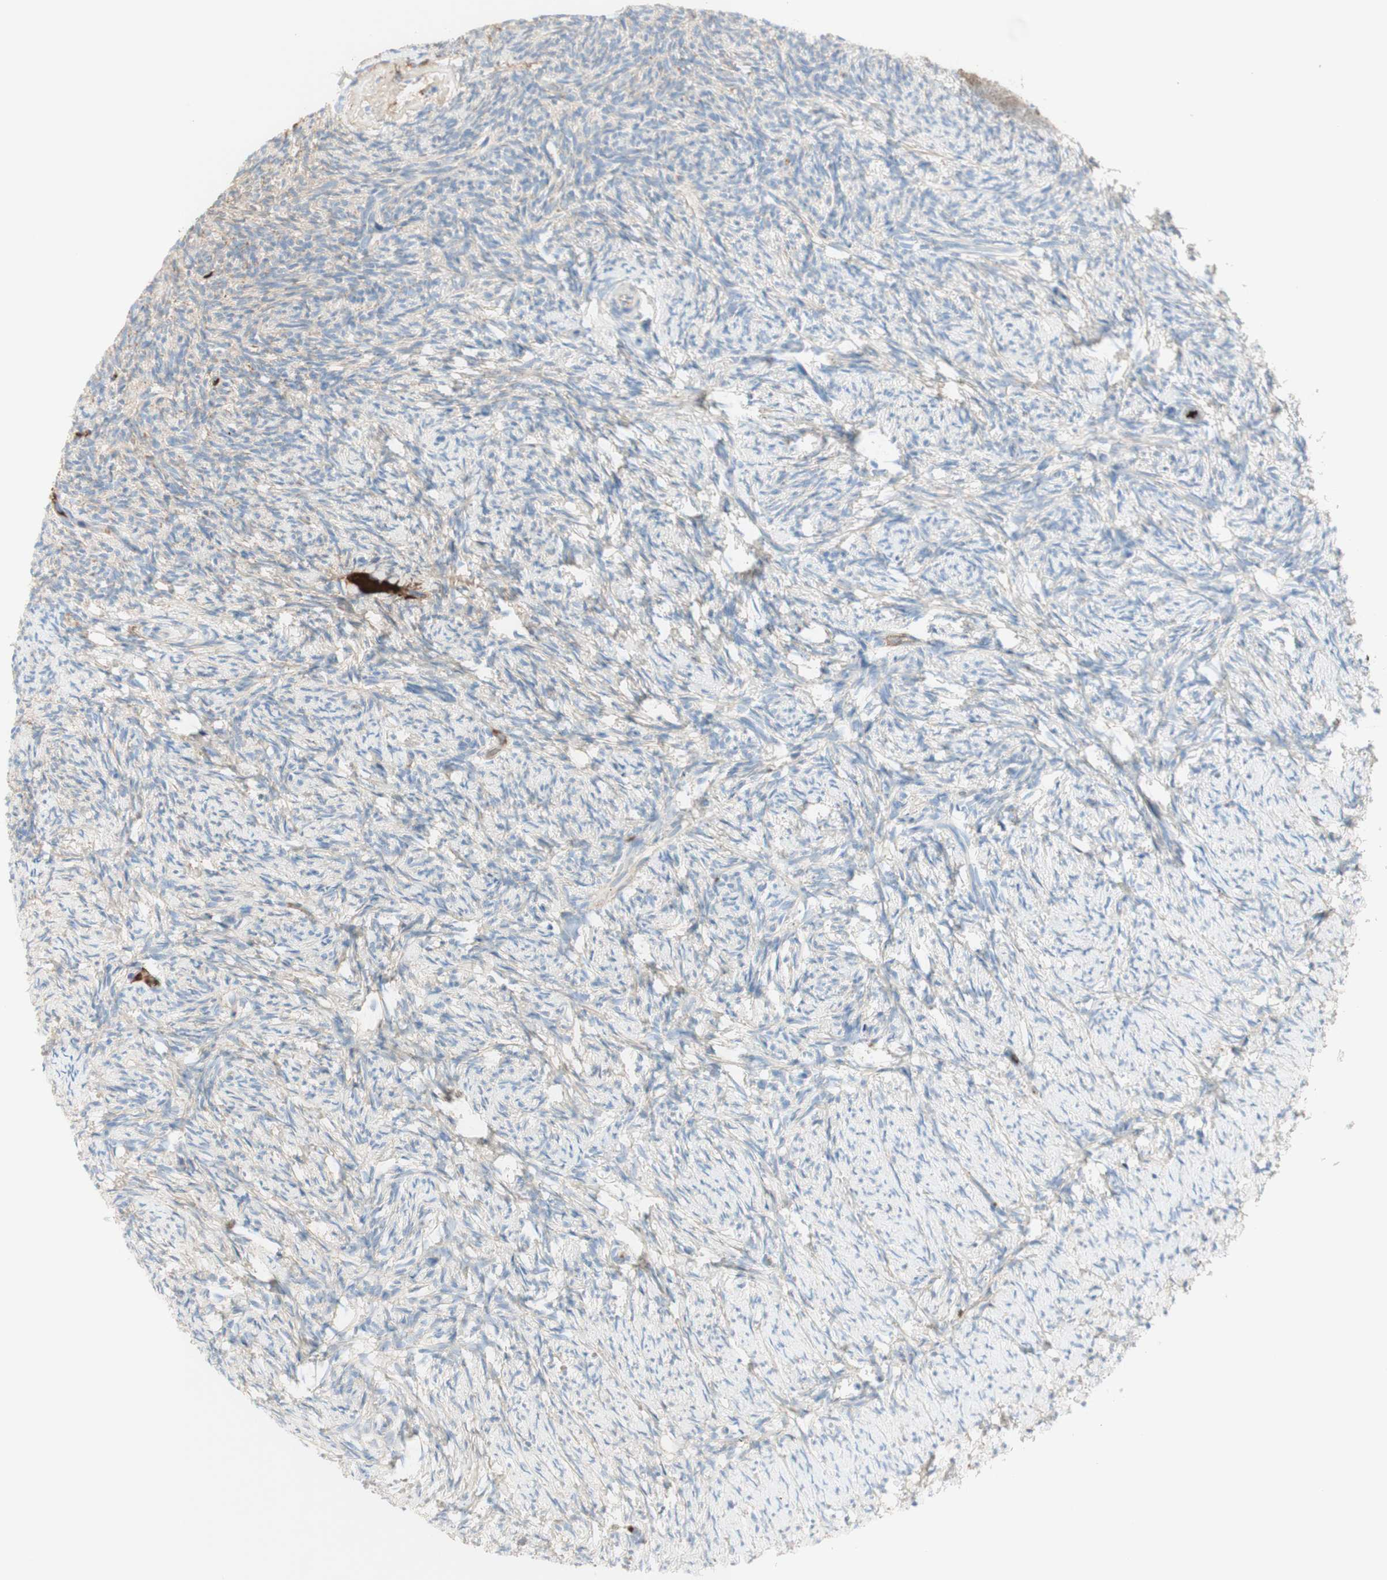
{"staining": {"intensity": "negative", "quantity": "none", "location": "none"}, "tissue": "ovary", "cell_type": "Follicle cells", "image_type": "normal", "snomed": [{"axis": "morphology", "description": "Normal tissue, NOS"}, {"axis": "topography", "description": "Ovary"}], "caption": "IHC of benign ovary displays no expression in follicle cells. (Brightfield microscopy of DAB (3,3'-diaminobenzidine) IHC at high magnification).", "gene": "KNG1", "patient": {"sex": "female", "age": 60}}